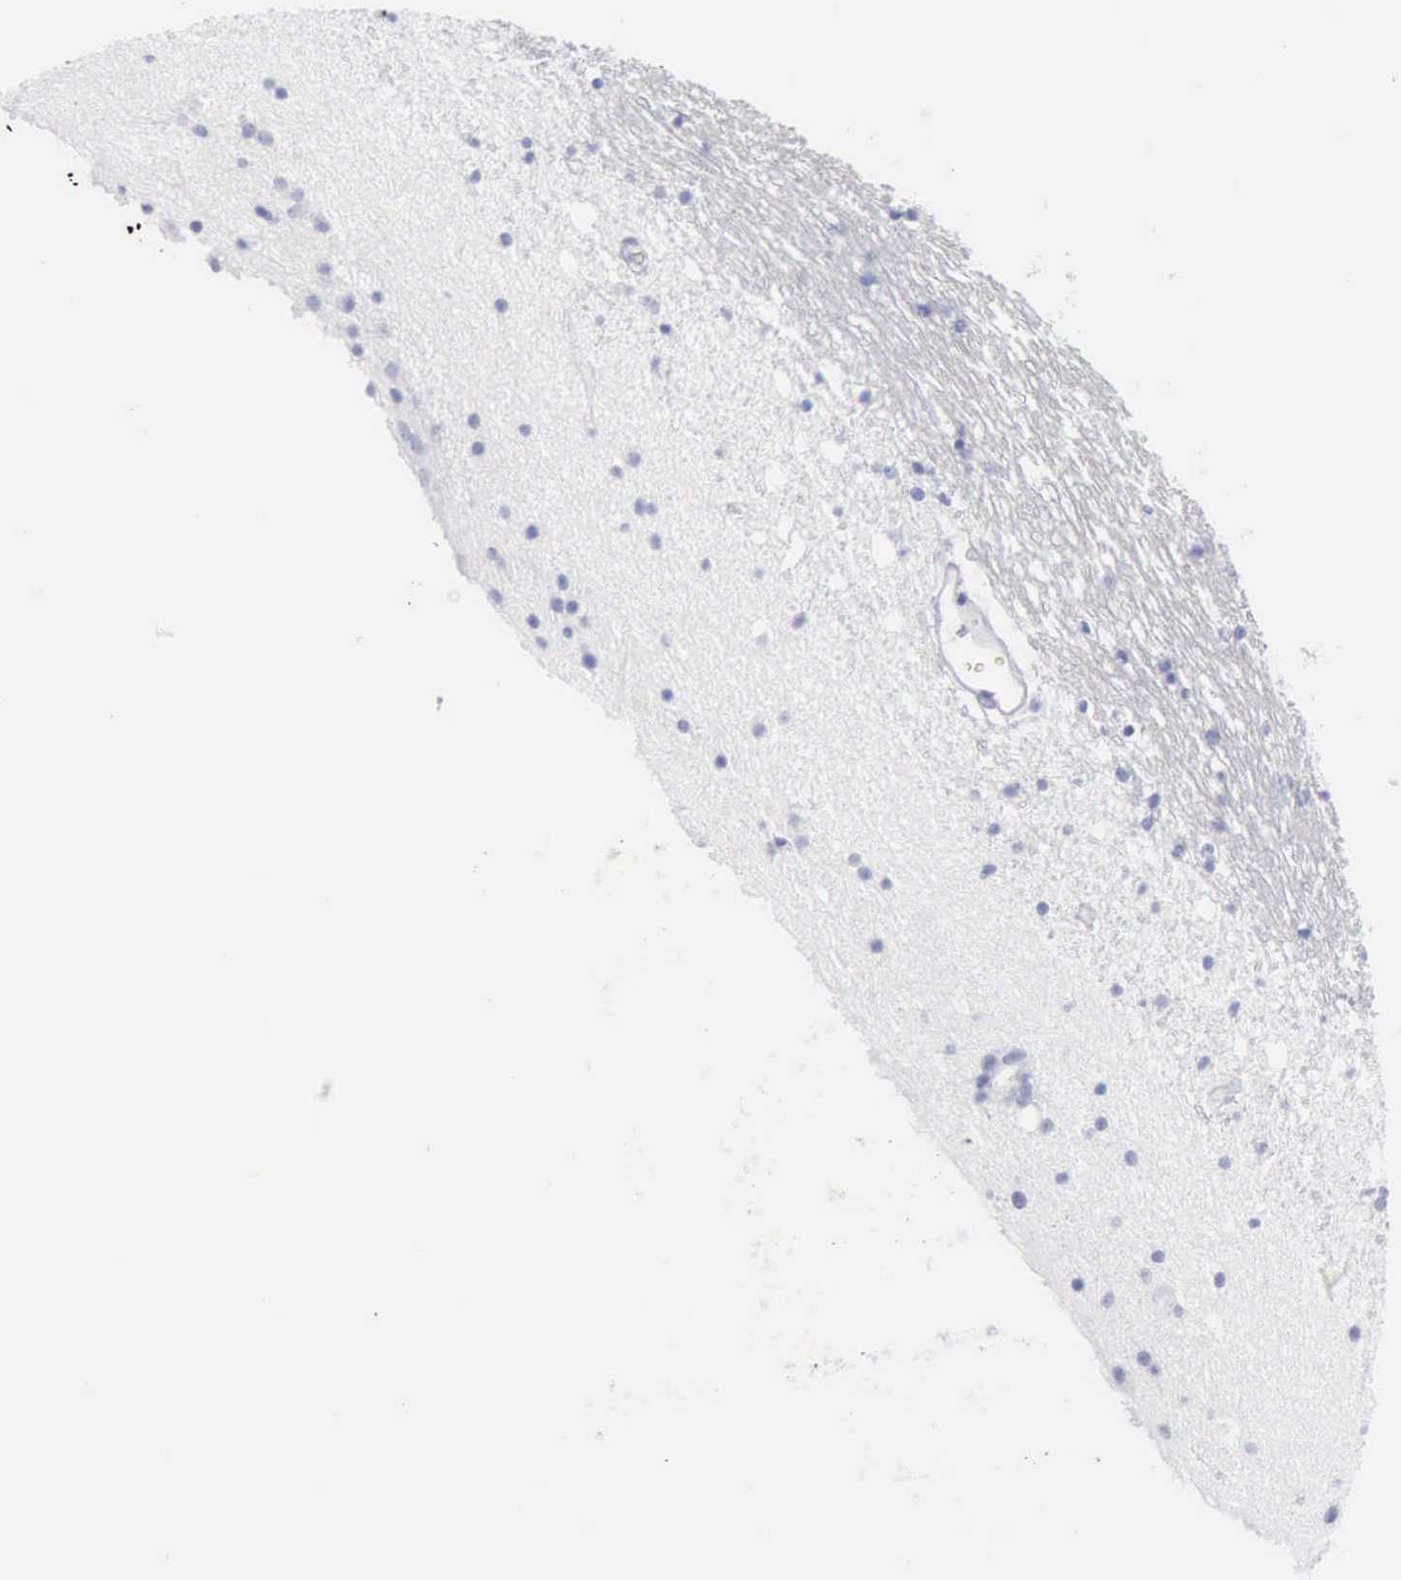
{"staining": {"intensity": "negative", "quantity": "none", "location": "none"}, "tissue": "caudate", "cell_type": "Glial cells", "image_type": "normal", "snomed": [{"axis": "morphology", "description": "Normal tissue, NOS"}, {"axis": "topography", "description": "Lateral ventricle wall"}], "caption": "IHC of normal human caudate shows no expression in glial cells.", "gene": "KRT5", "patient": {"sex": "male", "age": 45}}